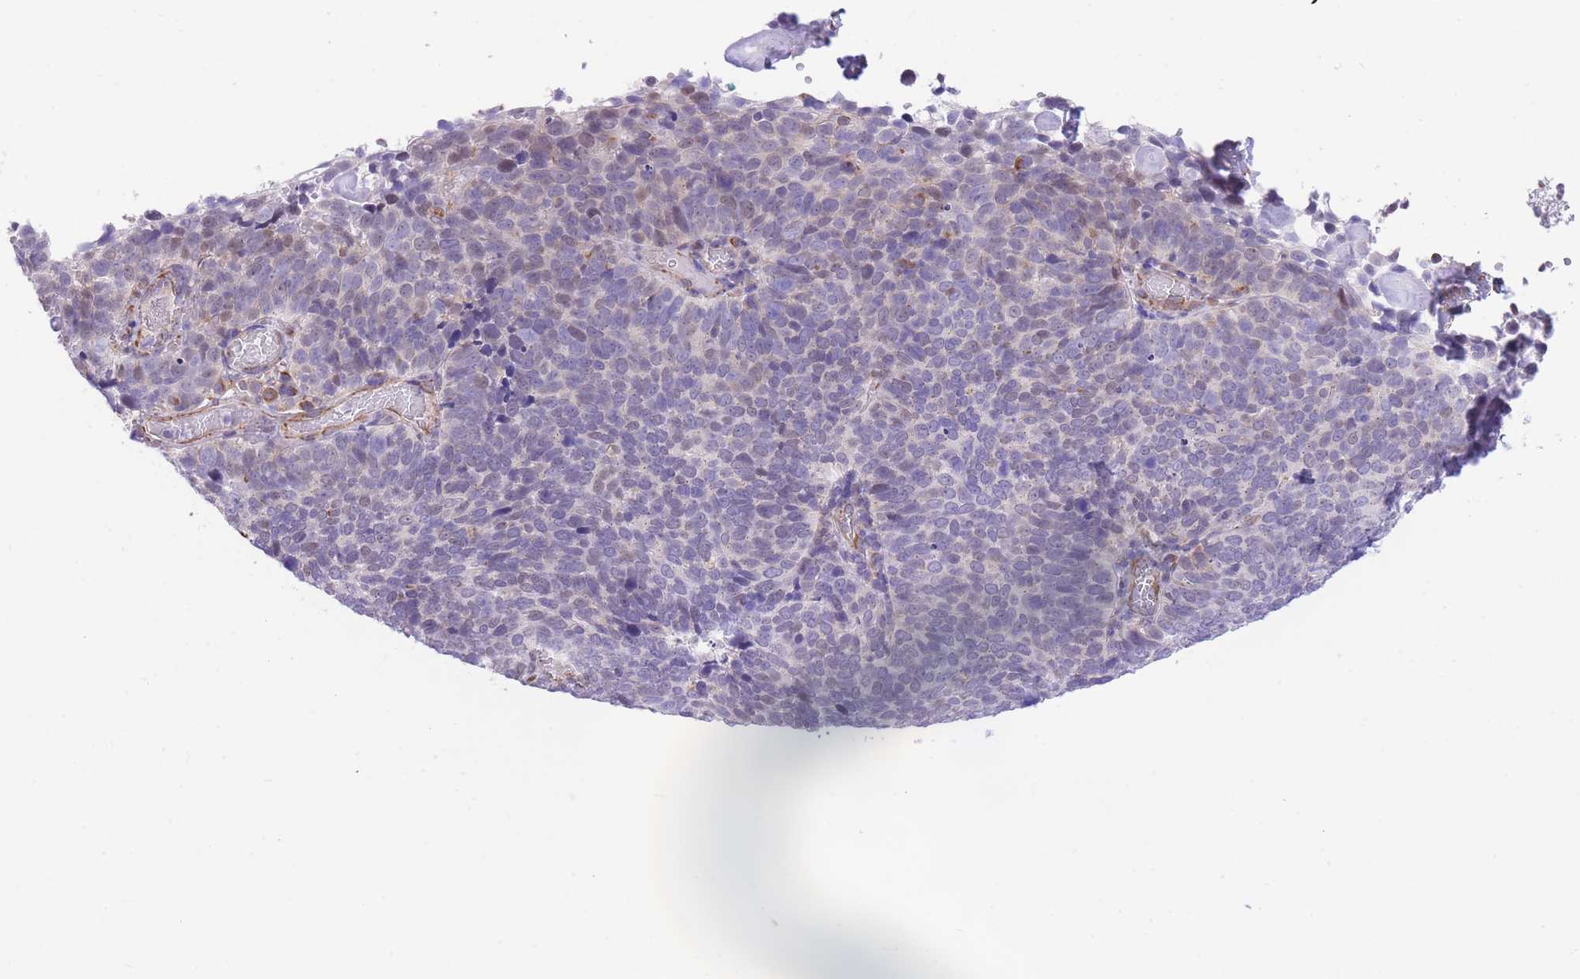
{"staining": {"intensity": "negative", "quantity": "none", "location": "none"}, "tissue": "cervical cancer", "cell_type": "Tumor cells", "image_type": "cancer", "snomed": [{"axis": "morphology", "description": "Squamous cell carcinoma, NOS"}, {"axis": "topography", "description": "Cervix"}], "caption": "A photomicrograph of human cervical squamous cell carcinoma is negative for staining in tumor cells.", "gene": "PSG8", "patient": {"sex": "female", "age": 39}}